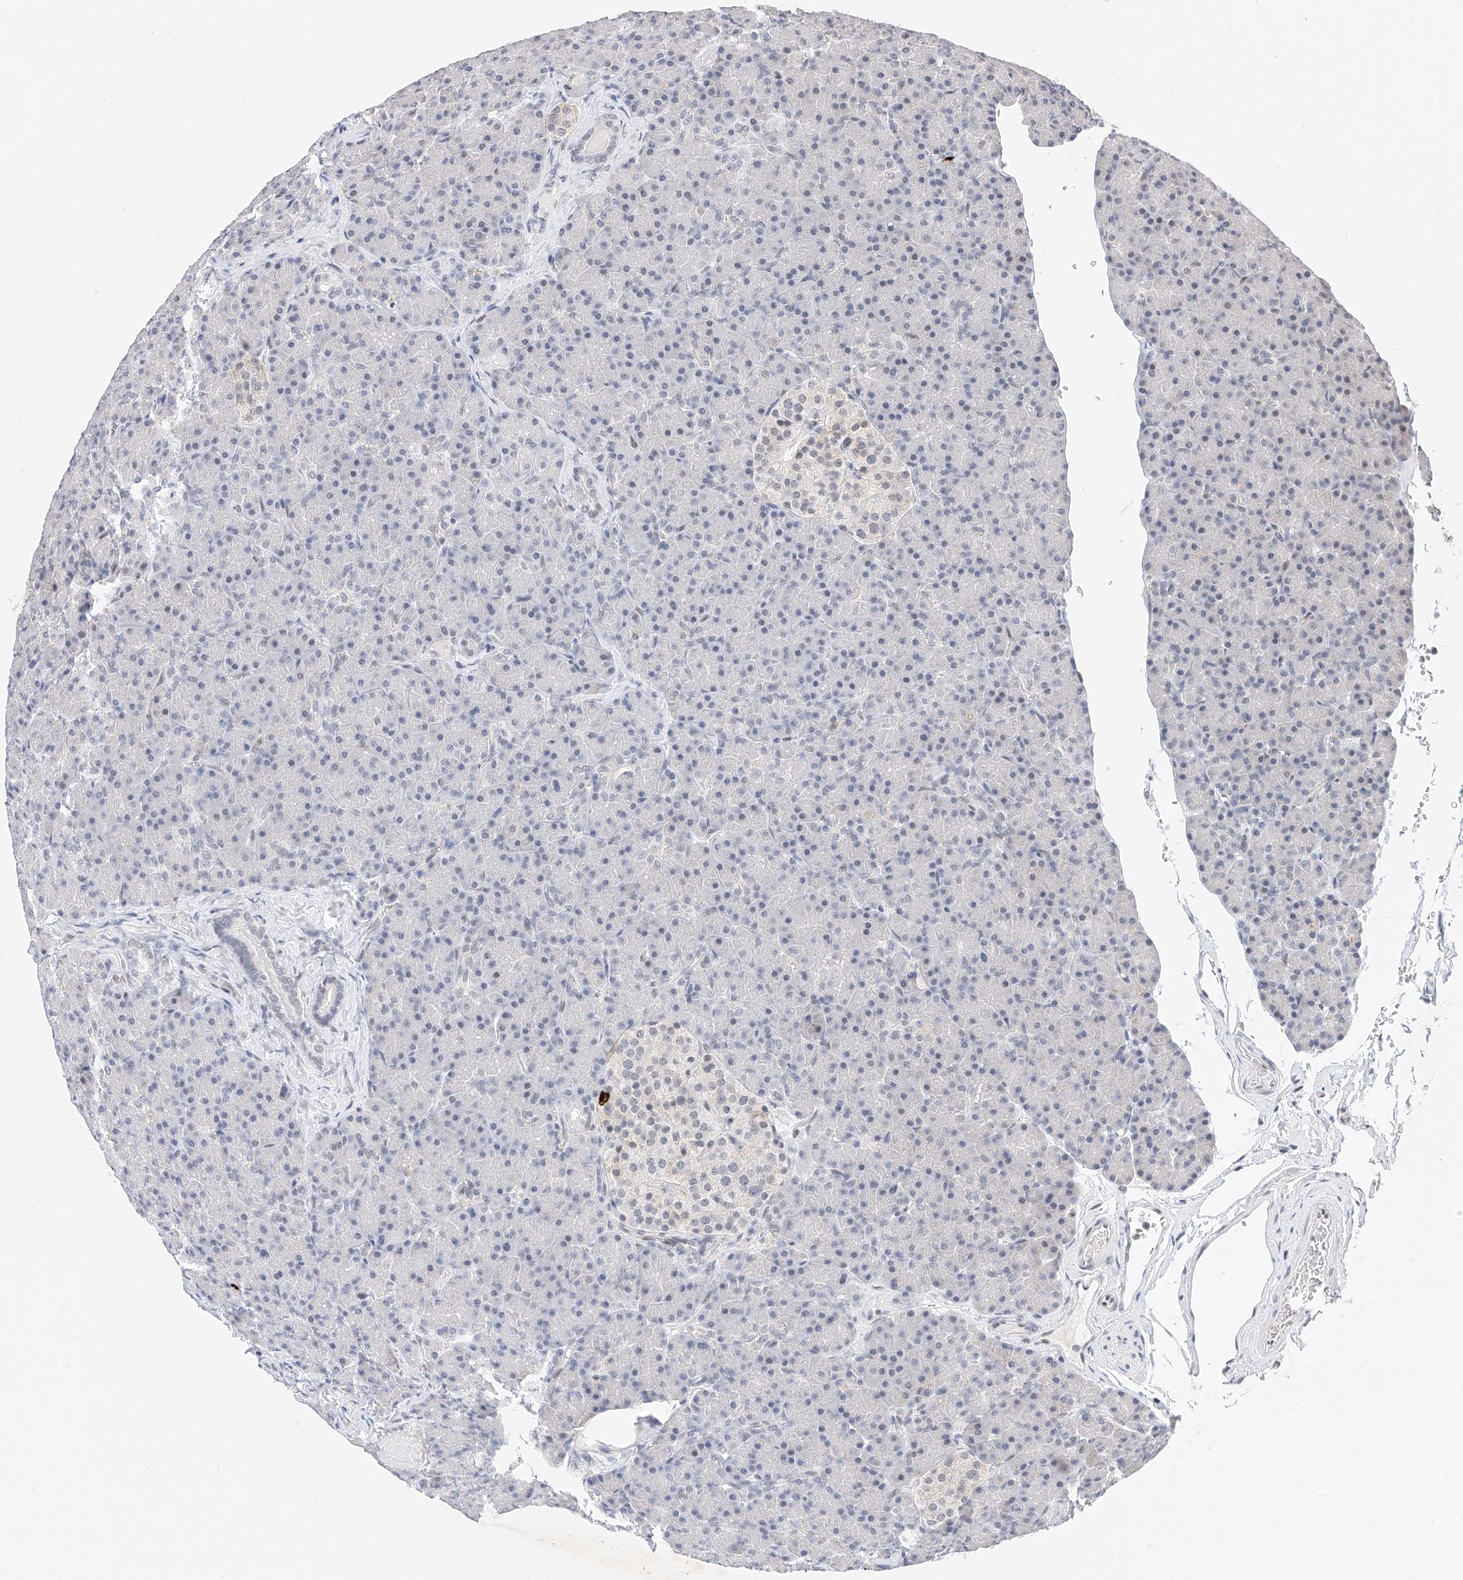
{"staining": {"intensity": "weak", "quantity": "<25%", "location": "cytoplasmic/membranous"}, "tissue": "pancreas", "cell_type": "Exocrine glandular cells", "image_type": "normal", "snomed": [{"axis": "morphology", "description": "Normal tissue, NOS"}, {"axis": "topography", "description": "Pancreas"}], "caption": "Human pancreas stained for a protein using immunohistochemistry shows no positivity in exocrine glandular cells.", "gene": "KCNJ1", "patient": {"sex": "female", "age": 43}}